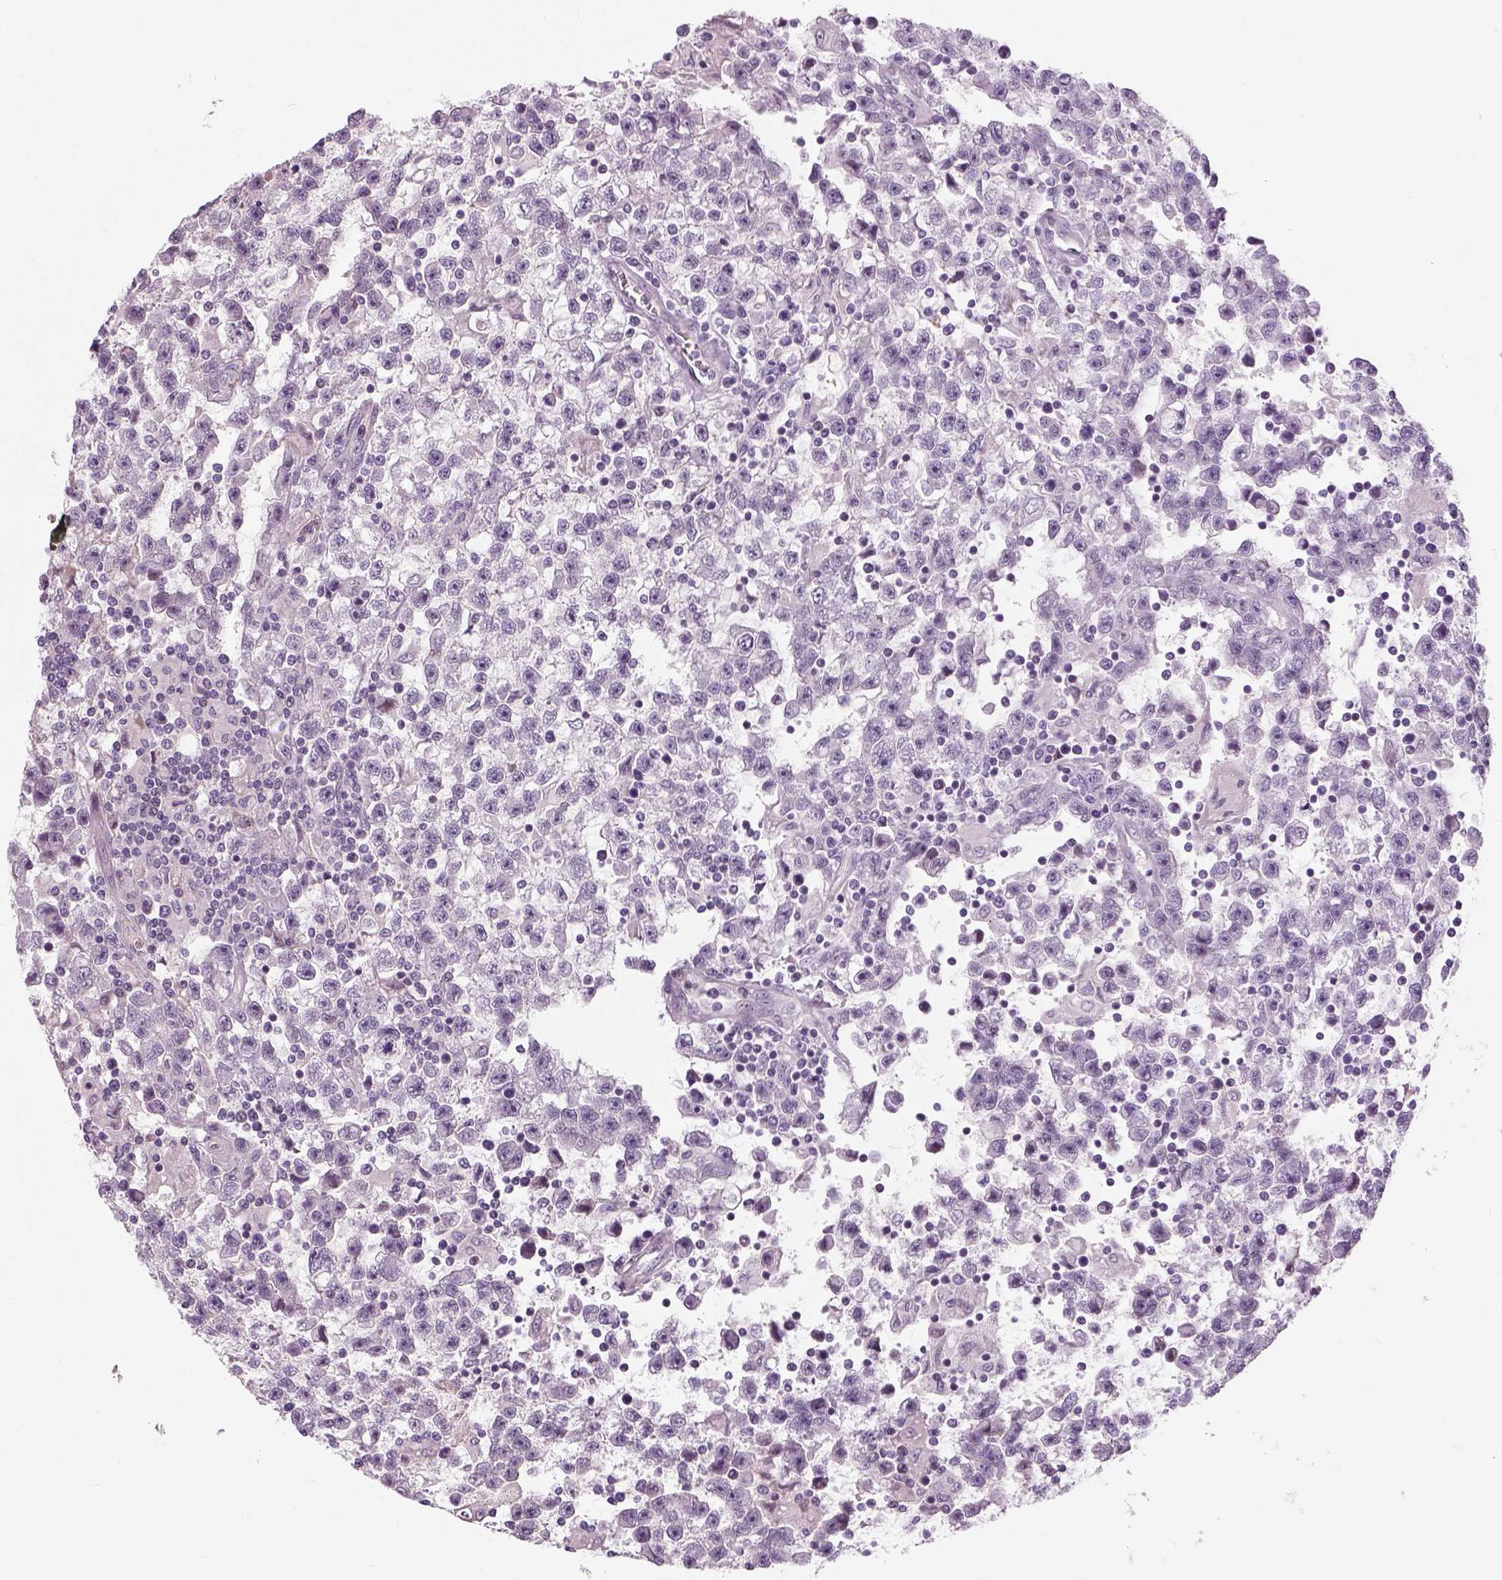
{"staining": {"intensity": "negative", "quantity": "none", "location": "none"}, "tissue": "testis cancer", "cell_type": "Tumor cells", "image_type": "cancer", "snomed": [{"axis": "morphology", "description": "Seminoma, NOS"}, {"axis": "topography", "description": "Testis"}], "caption": "This is an immunohistochemistry histopathology image of seminoma (testis). There is no positivity in tumor cells.", "gene": "NECAB1", "patient": {"sex": "male", "age": 31}}